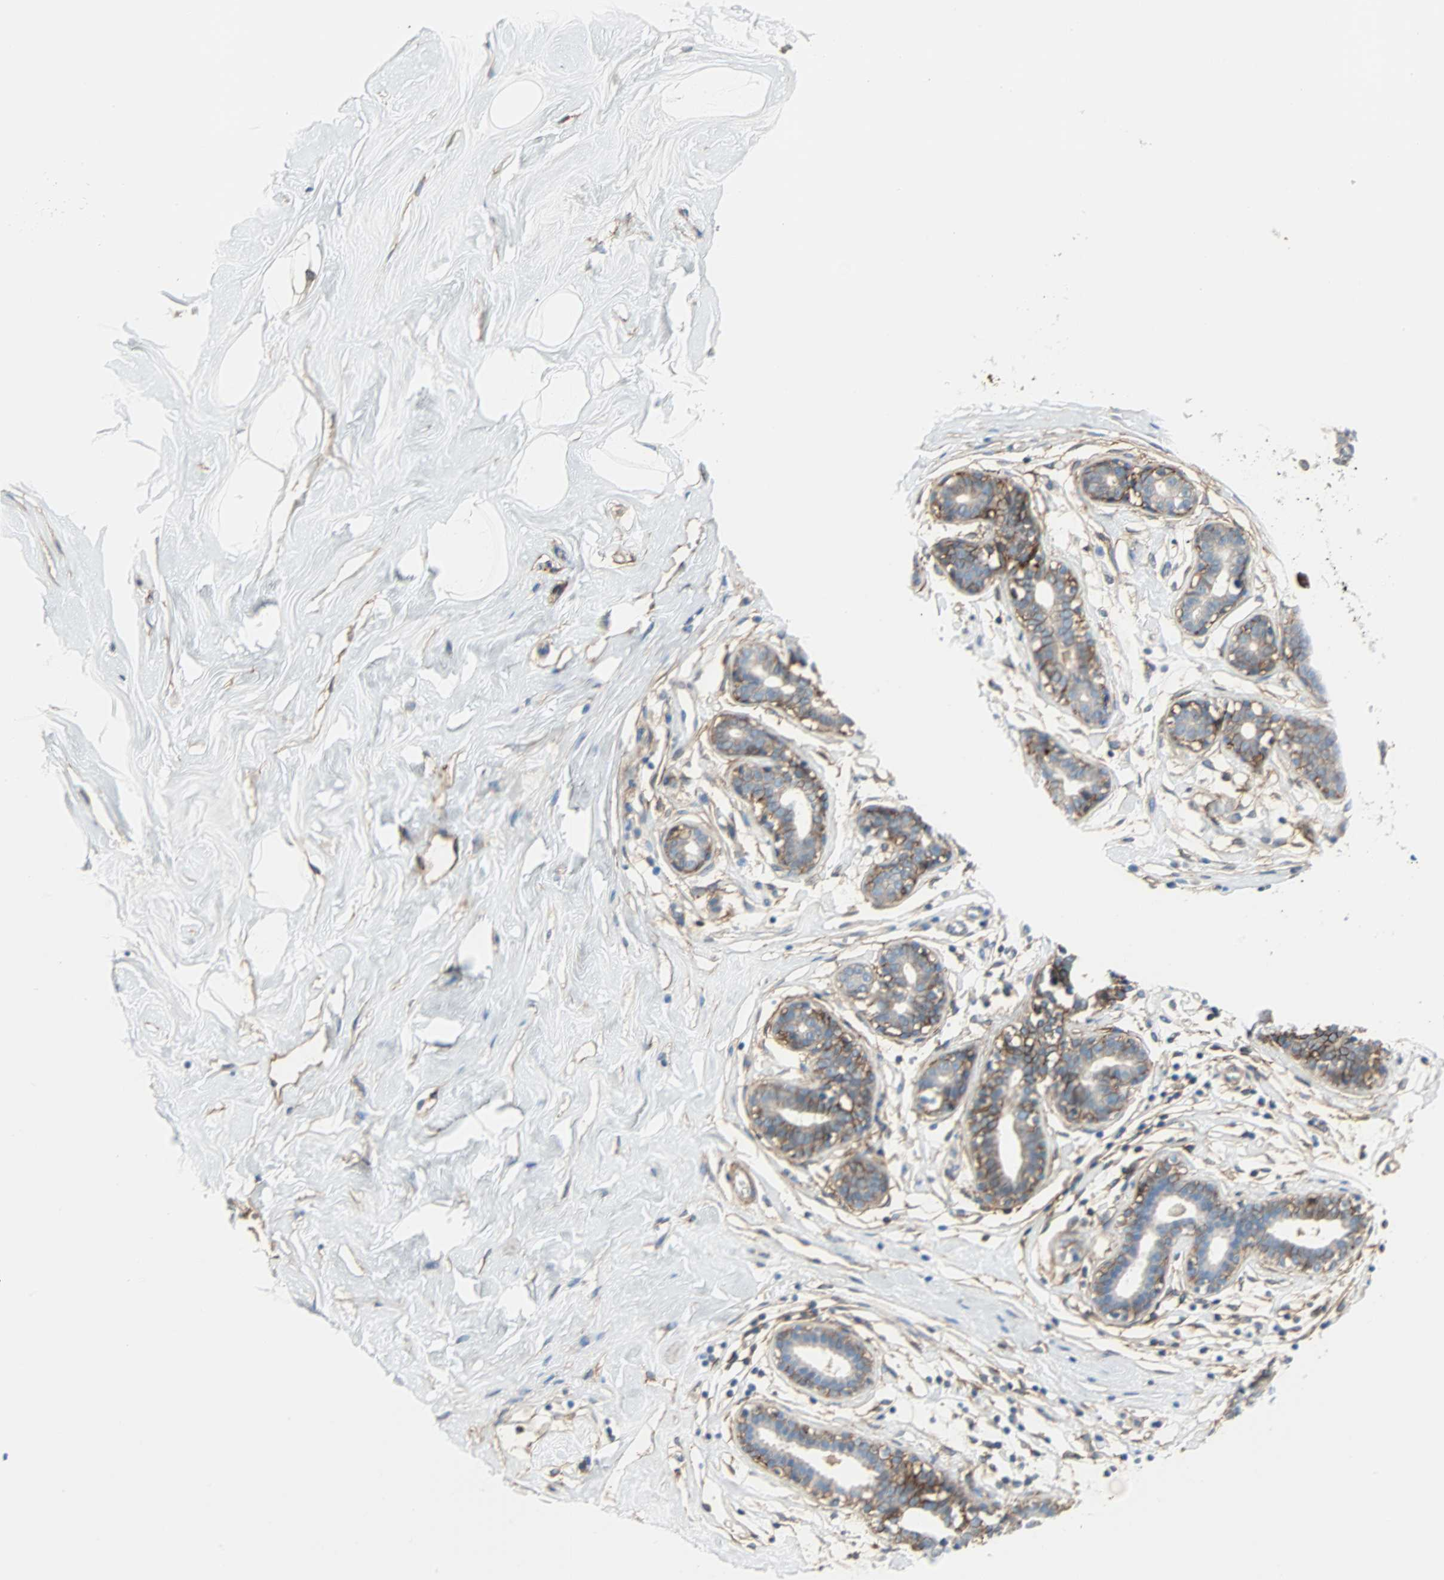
{"staining": {"intensity": "negative", "quantity": "none", "location": "none"}, "tissue": "breast", "cell_type": "Adipocytes", "image_type": "normal", "snomed": [{"axis": "morphology", "description": "Normal tissue, NOS"}, {"axis": "topography", "description": "Breast"}], "caption": "DAB (3,3'-diaminobenzidine) immunohistochemical staining of benign breast displays no significant expression in adipocytes.", "gene": "EPB41L2", "patient": {"sex": "female", "age": 23}}